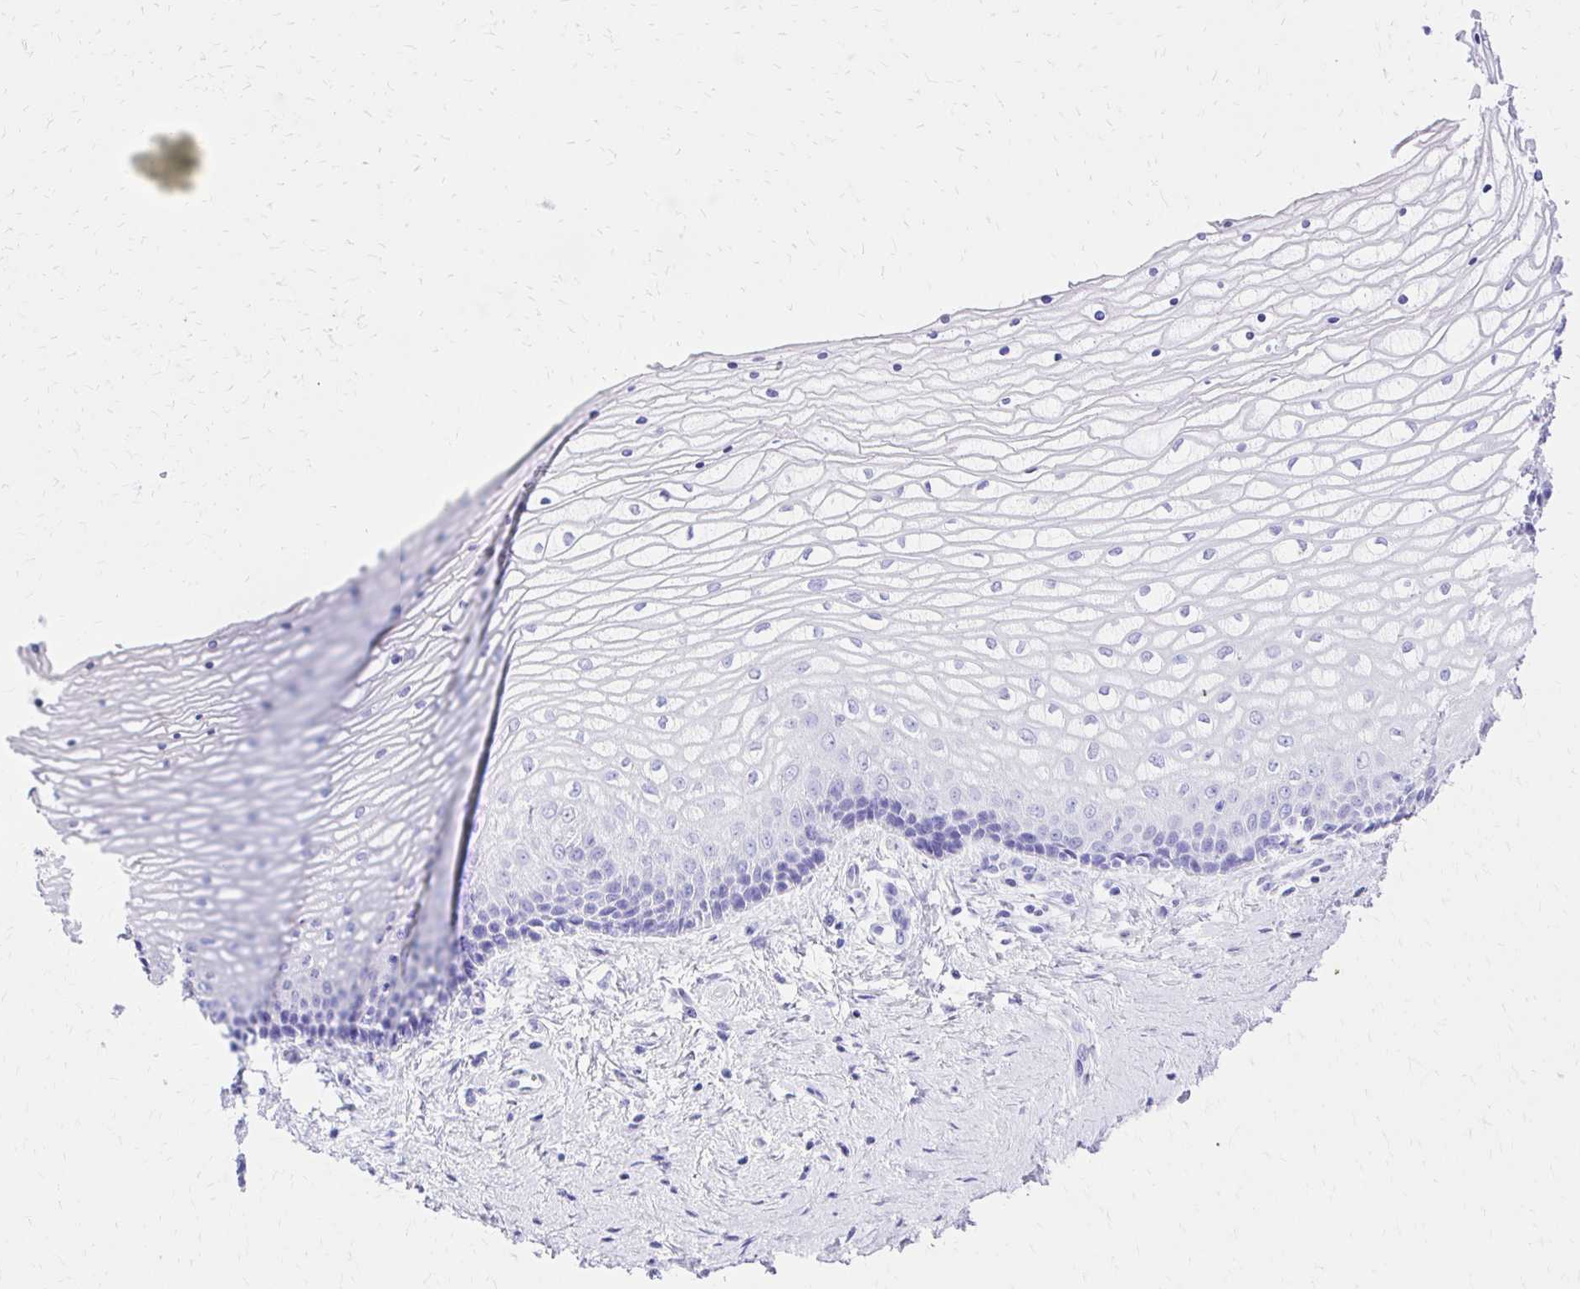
{"staining": {"intensity": "negative", "quantity": "none", "location": "none"}, "tissue": "vagina", "cell_type": "Squamous epithelial cells", "image_type": "normal", "snomed": [{"axis": "morphology", "description": "Normal tissue, NOS"}, {"axis": "topography", "description": "Vagina"}], "caption": "This is a histopathology image of immunohistochemistry staining of normal vagina, which shows no expression in squamous epithelial cells.", "gene": "S100G", "patient": {"sex": "female", "age": 45}}